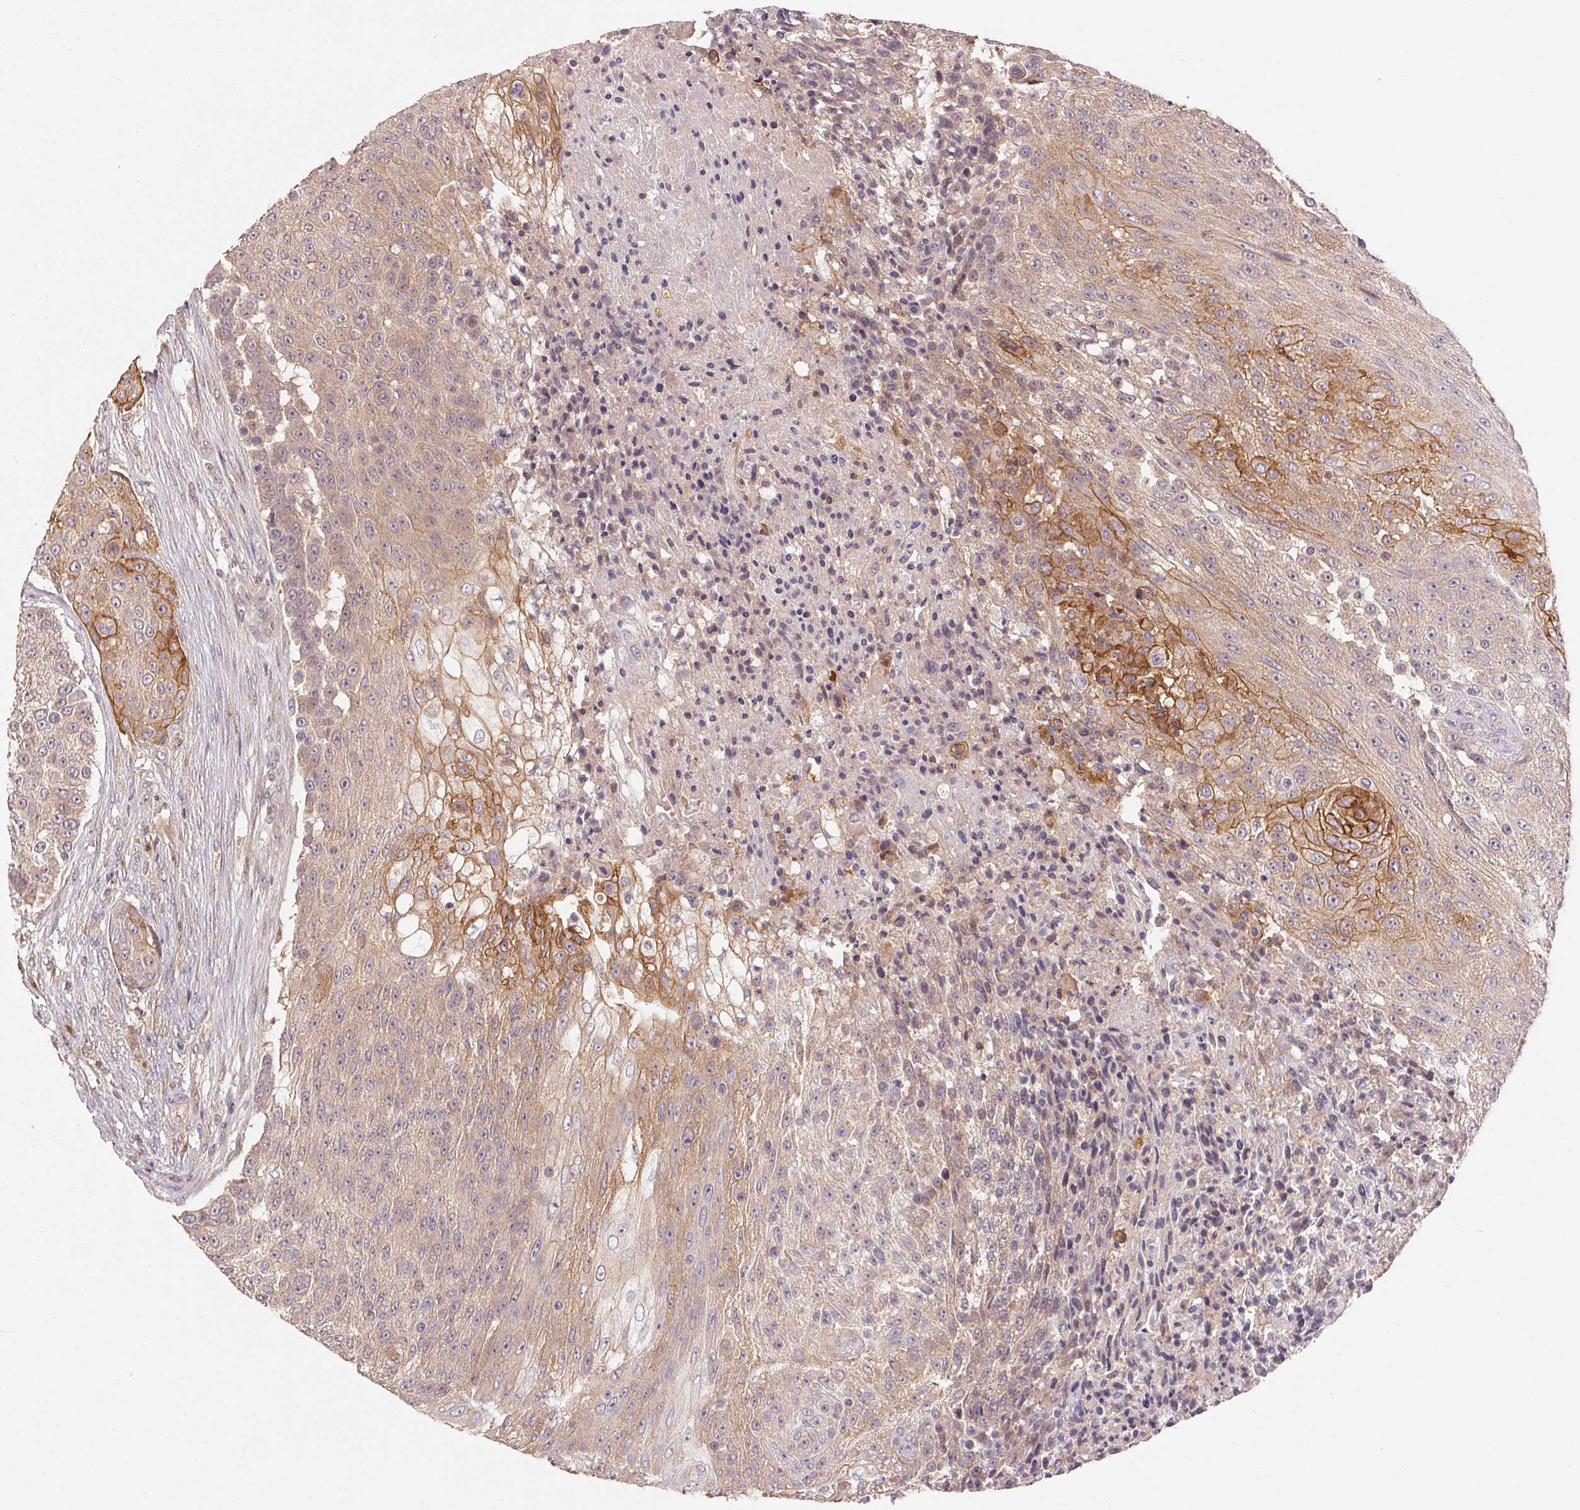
{"staining": {"intensity": "moderate", "quantity": "<25%", "location": "cytoplasmic/membranous"}, "tissue": "urothelial cancer", "cell_type": "Tumor cells", "image_type": "cancer", "snomed": [{"axis": "morphology", "description": "Urothelial carcinoma, High grade"}, {"axis": "topography", "description": "Urinary bladder"}], "caption": "High-grade urothelial carcinoma tissue shows moderate cytoplasmic/membranous expression in about <25% of tumor cells", "gene": "MAPKAPK2", "patient": {"sex": "female", "age": 63}}